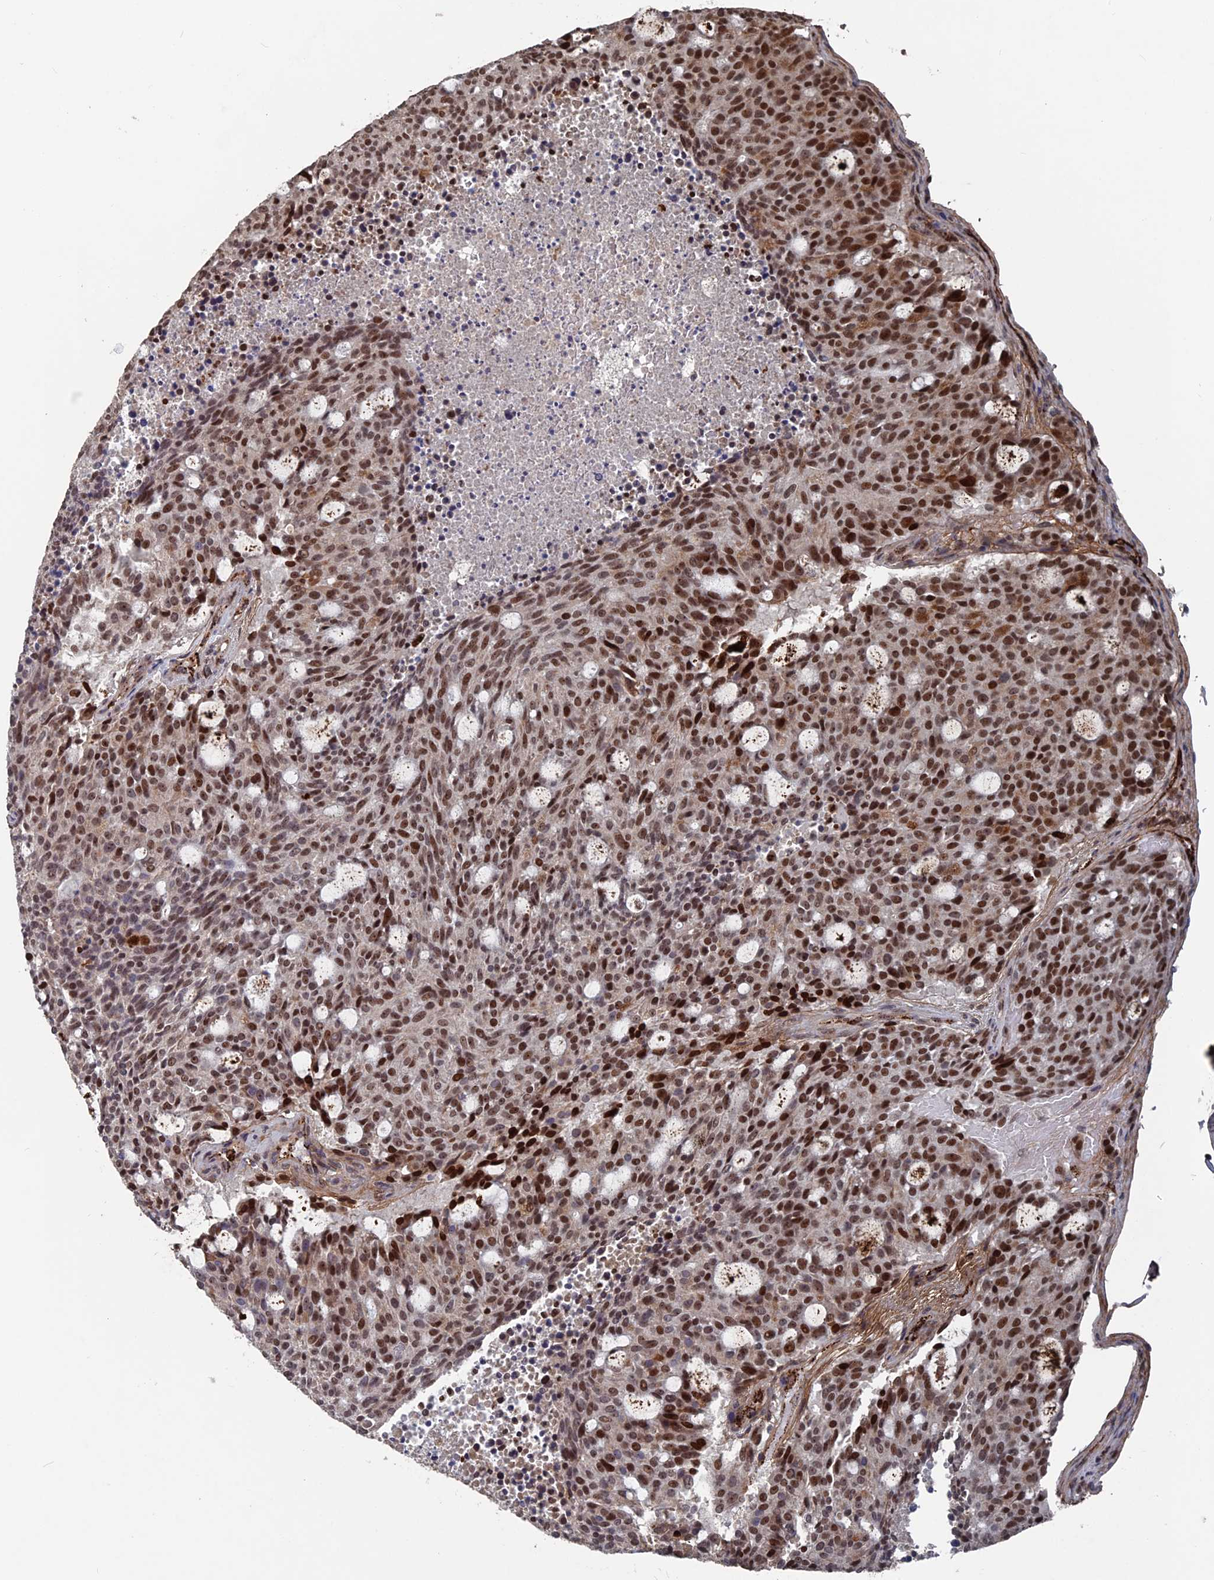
{"staining": {"intensity": "strong", "quantity": "25%-75%", "location": "nuclear"}, "tissue": "carcinoid", "cell_type": "Tumor cells", "image_type": "cancer", "snomed": [{"axis": "morphology", "description": "Carcinoid, malignant, NOS"}, {"axis": "topography", "description": "Pancreas"}], "caption": "Malignant carcinoid was stained to show a protein in brown. There is high levels of strong nuclear expression in about 25%-75% of tumor cells.", "gene": "SH3D21", "patient": {"sex": "female", "age": 54}}